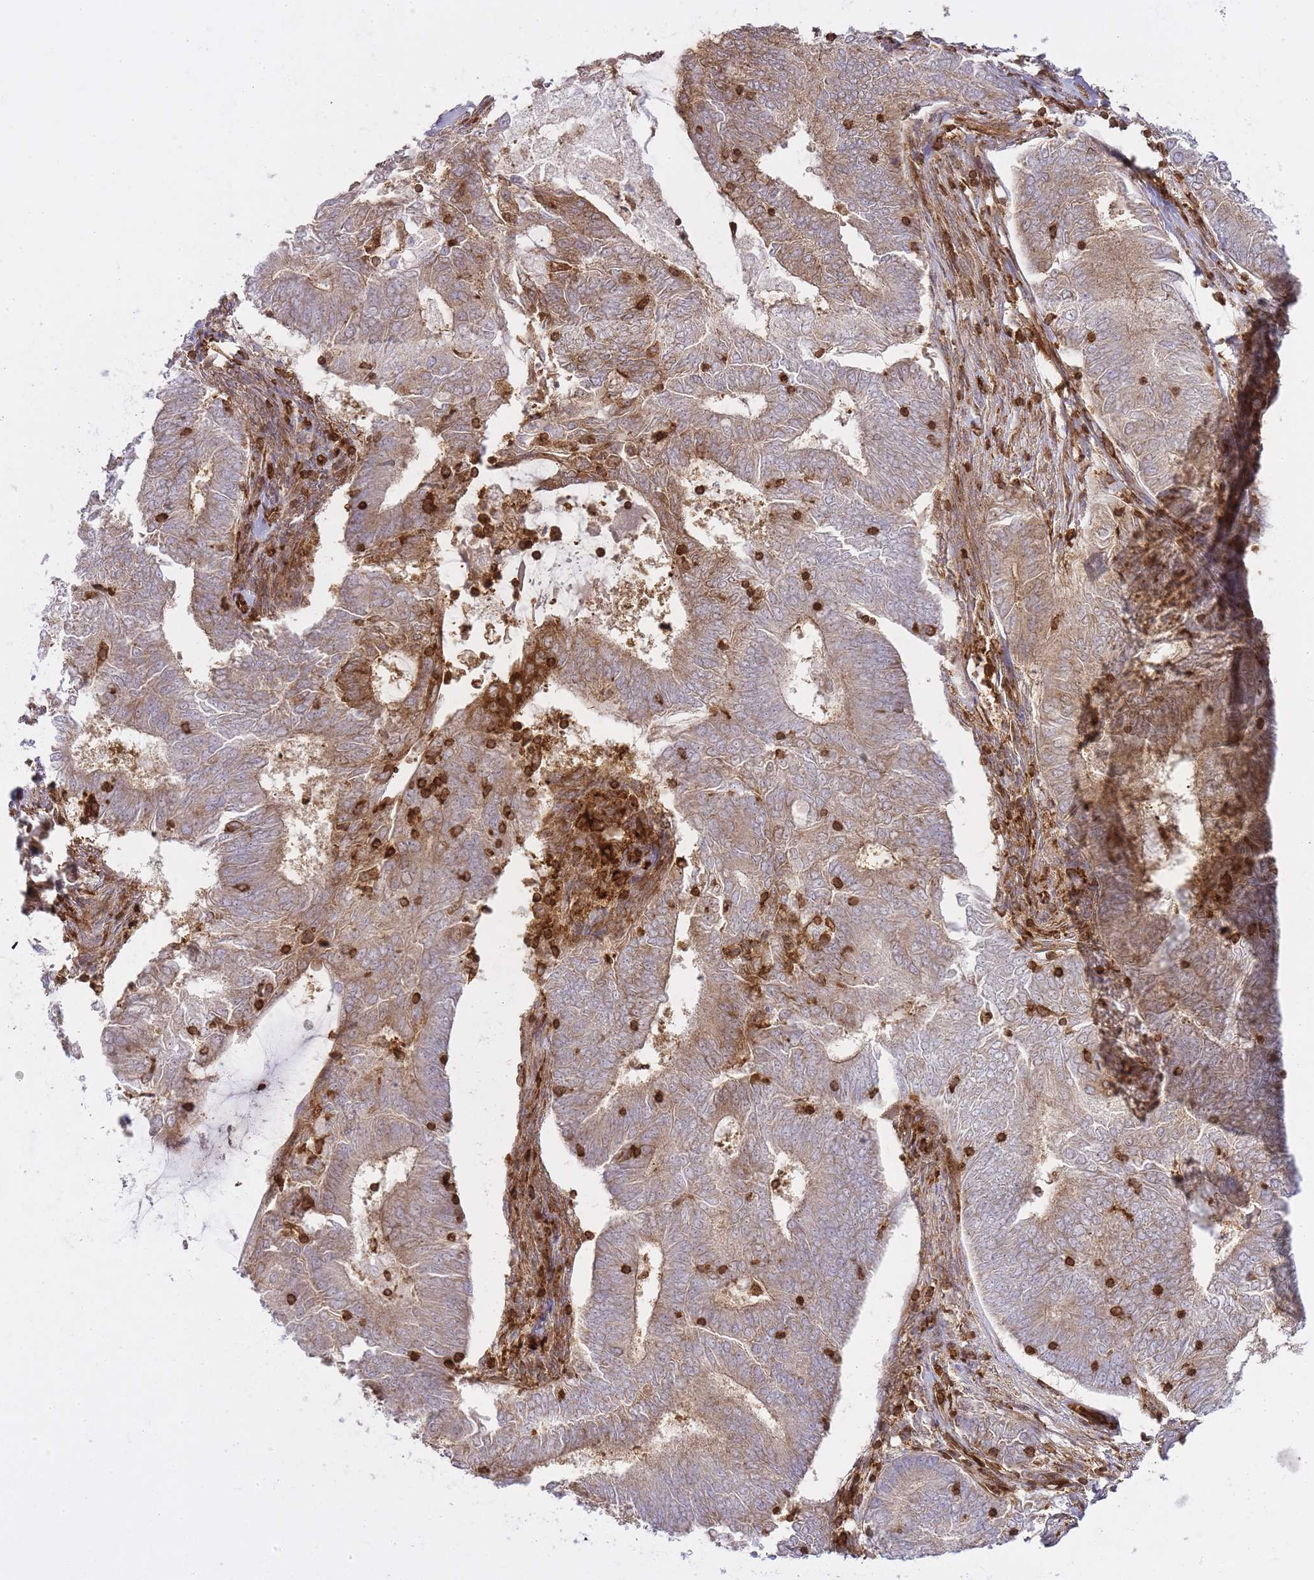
{"staining": {"intensity": "weak", "quantity": ">75%", "location": "cytoplasmic/membranous"}, "tissue": "endometrial cancer", "cell_type": "Tumor cells", "image_type": "cancer", "snomed": [{"axis": "morphology", "description": "Adenocarcinoma, NOS"}, {"axis": "topography", "description": "Endometrium"}], "caption": "Protein staining of adenocarcinoma (endometrial) tissue demonstrates weak cytoplasmic/membranous staining in about >75% of tumor cells.", "gene": "MSN", "patient": {"sex": "female", "age": 62}}